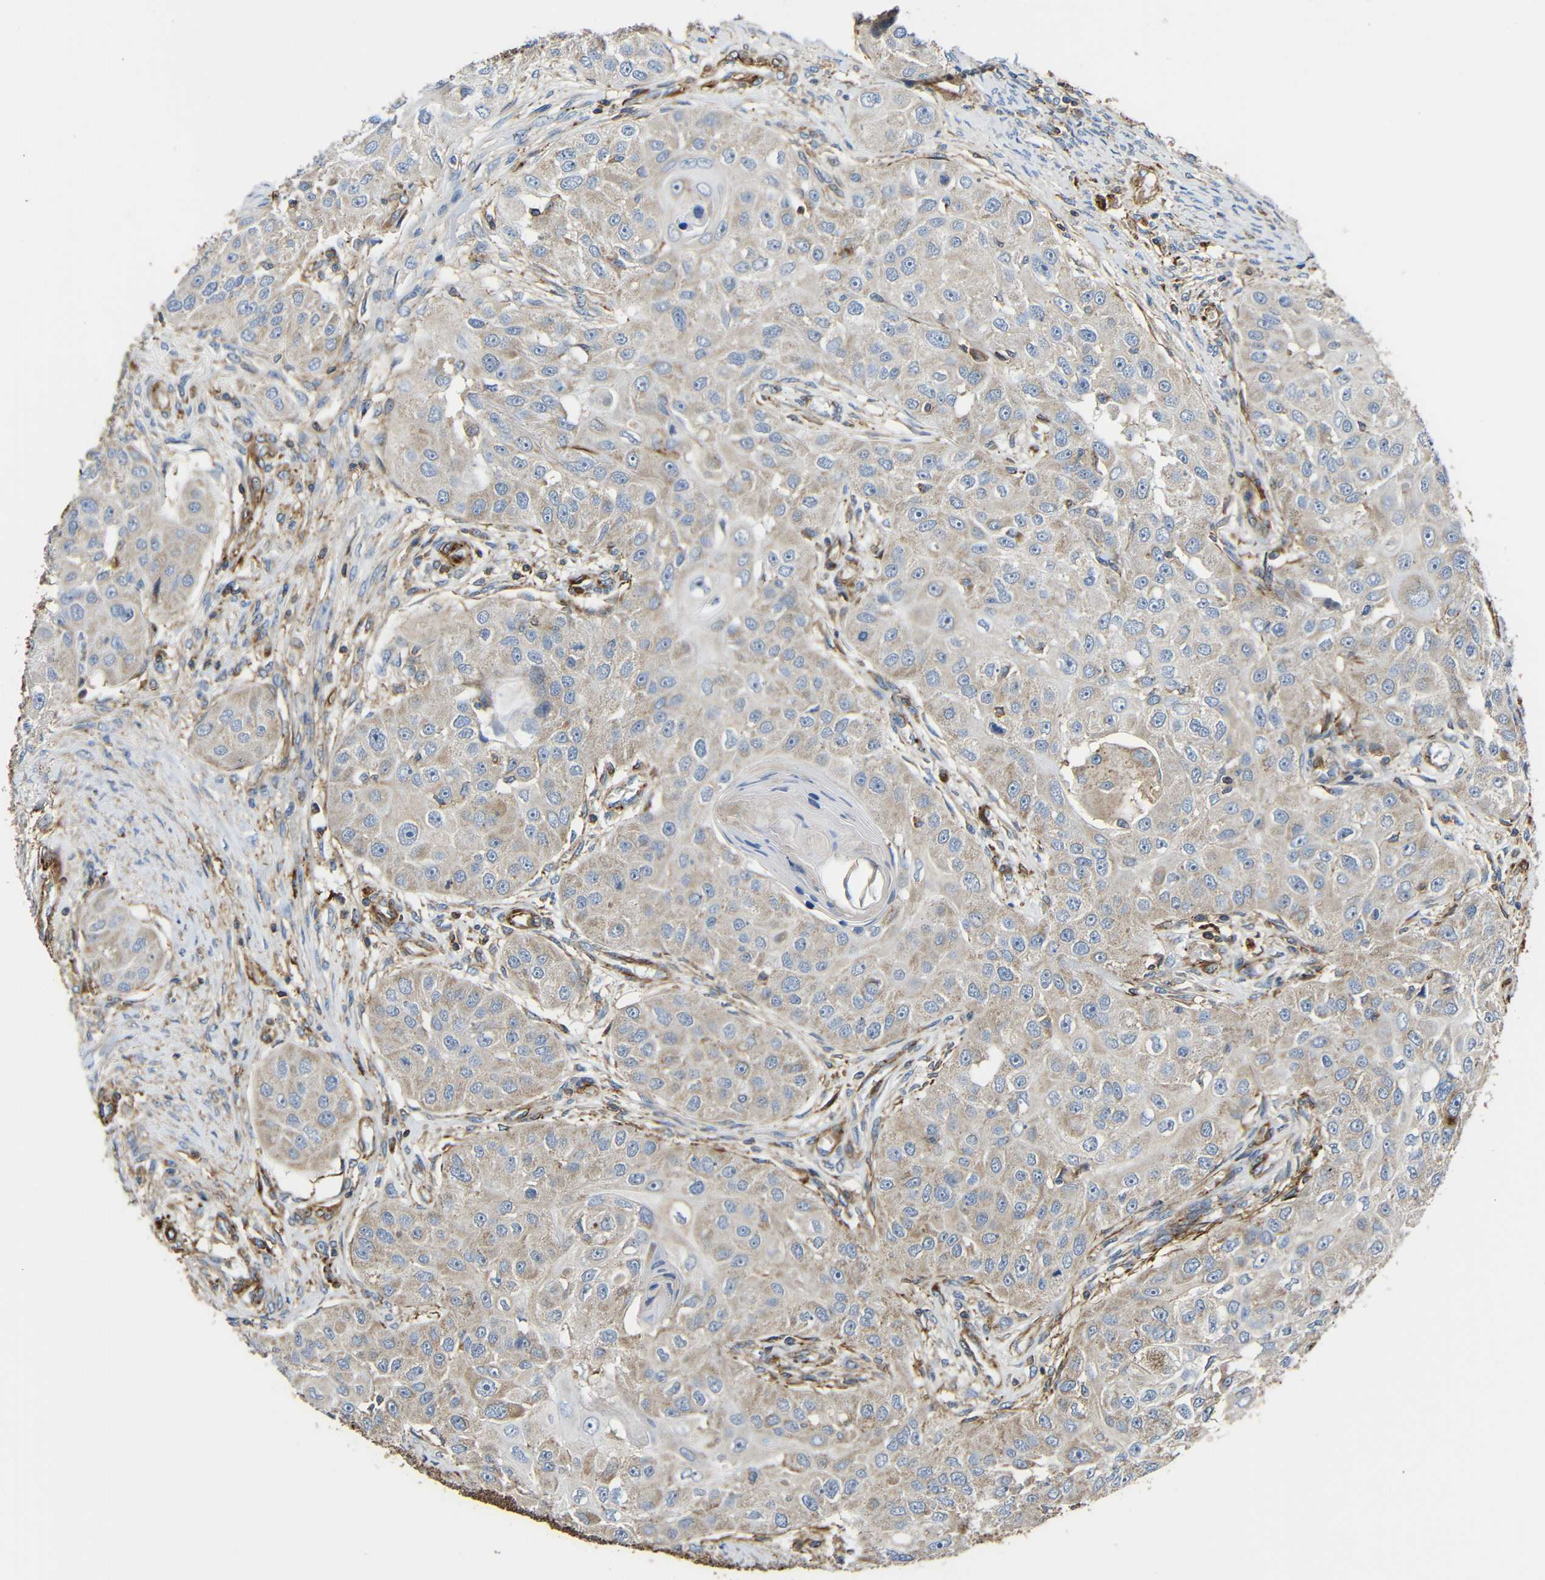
{"staining": {"intensity": "weak", "quantity": "25%-75%", "location": "cytoplasmic/membranous"}, "tissue": "head and neck cancer", "cell_type": "Tumor cells", "image_type": "cancer", "snomed": [{"axis": "morphology", "description": "Normal tissue, NOS"}, {"axis": "morphology", "description": "Squamous cell carcinoma, NOS"}, {"axis": "topography", "description": "Skeletal muscle"}, {"axis": "topography", "description": "Head-Neck"}], "caption": "Head and neck cancer tissue shows weak cytoplasmic/membranous expression in about 25%-75% of tumor cells The staining is performed using DAB (3,3'-diaminobenzidine) brown chromogen to label protein expression. The nuclei are counter-stained blue using hematoxylin.", "gene": "IGSF10", "patient": {"sex": "male", "age": 51}}